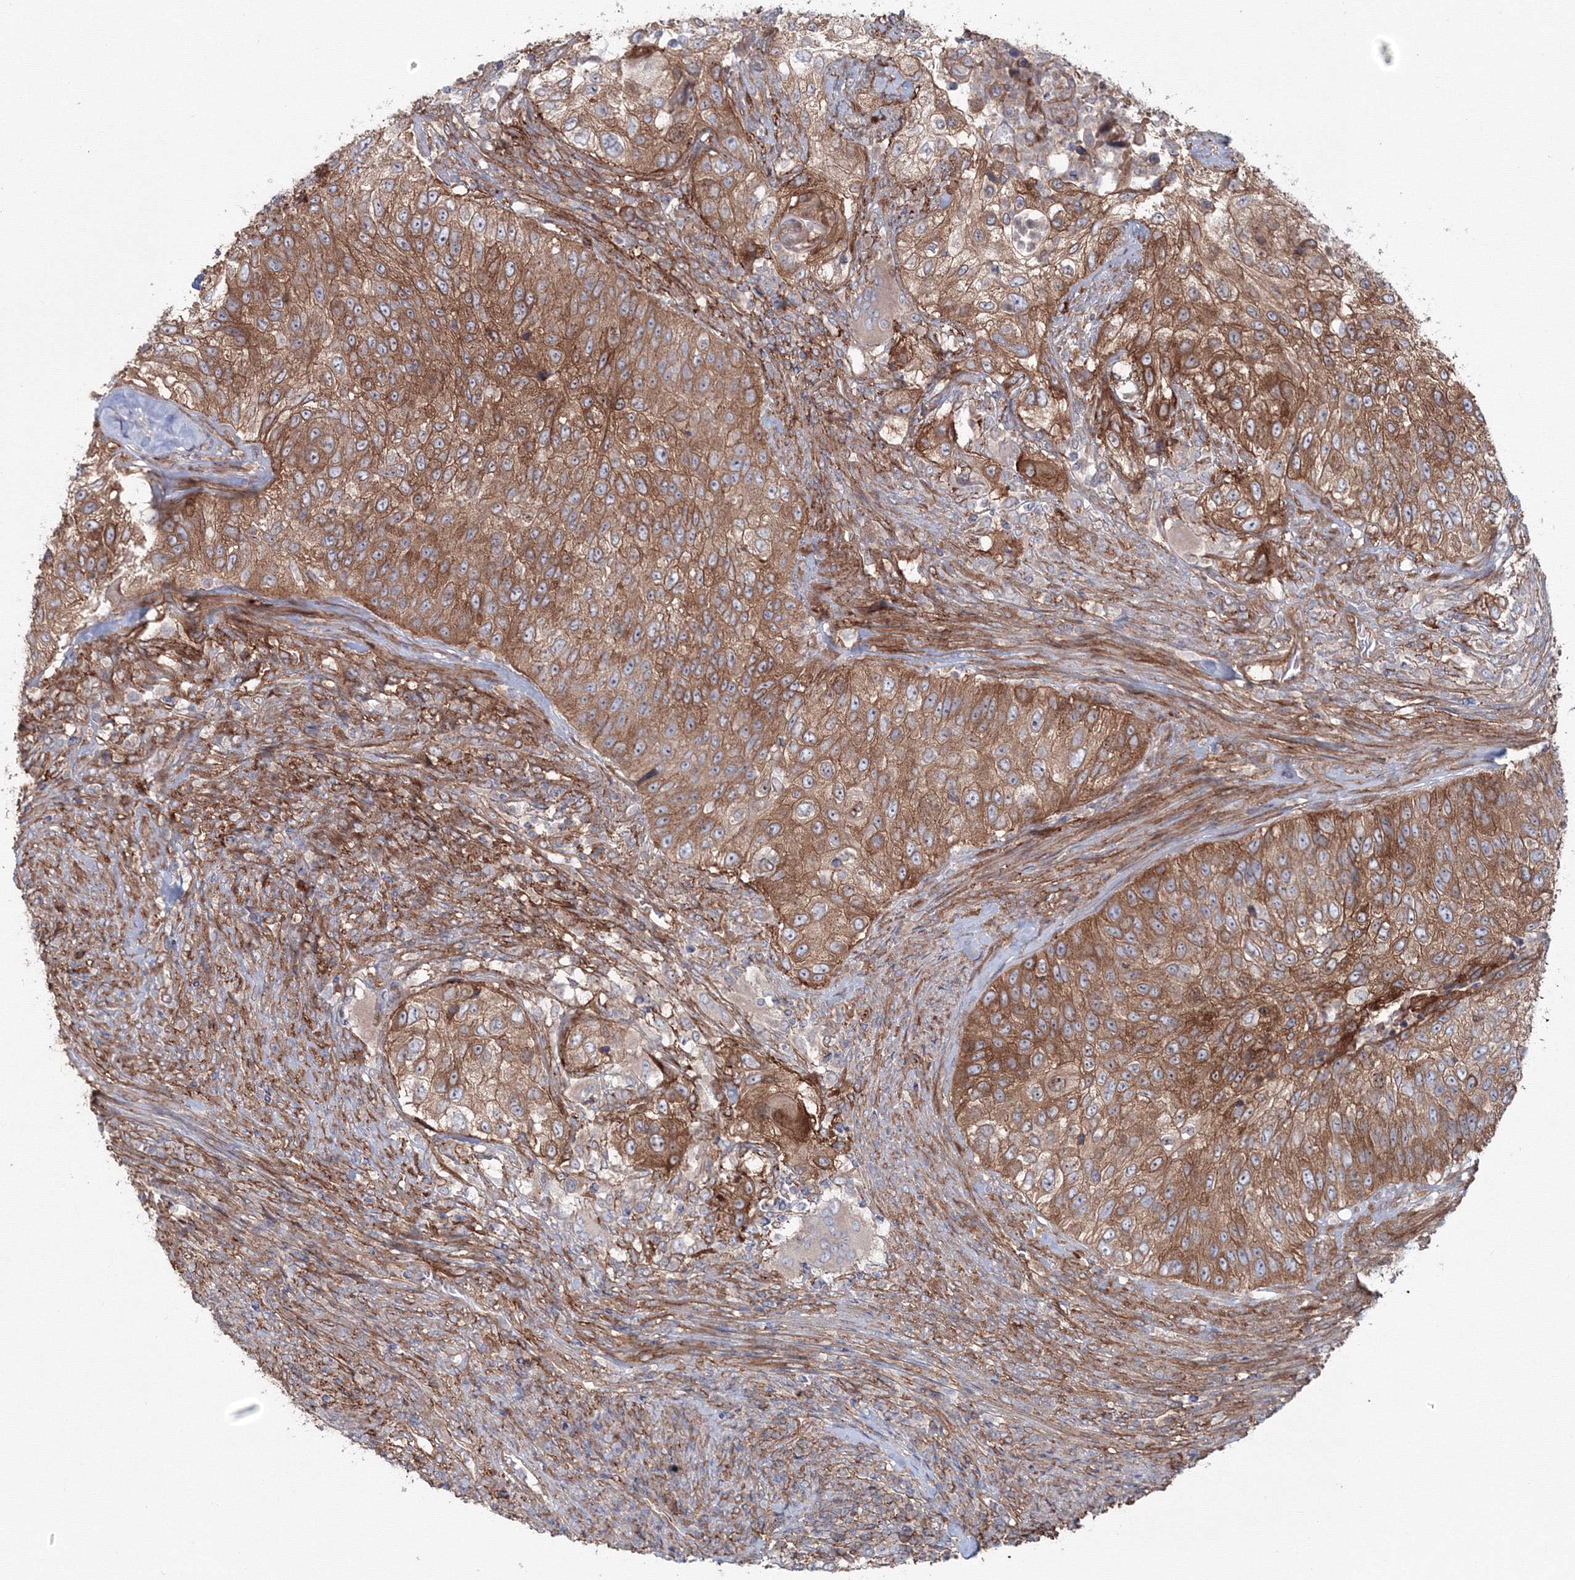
{"staining": {"intensity": "moderate", "quantity": ">75%", "location": "cytoplasmic/membranous"}, "tissue": "urothelial cancer", "cell_type": "Tumor cells", "image_type": "cancer", "snomed": [{"axis": "morphology", "description": "Urothelial carcinoma, High grade"}, {"axis": "topography", "description": "Urinary bladder"}], "caption": "Human urothelial carcinoma (high-grade) stained with a brown dye reveals moderate cytoplasmic/membranous positive expression in about >75% of tumor cells.", "gene": "SH3PXD2A", "patient": {"sex": "female", "age": 60}}